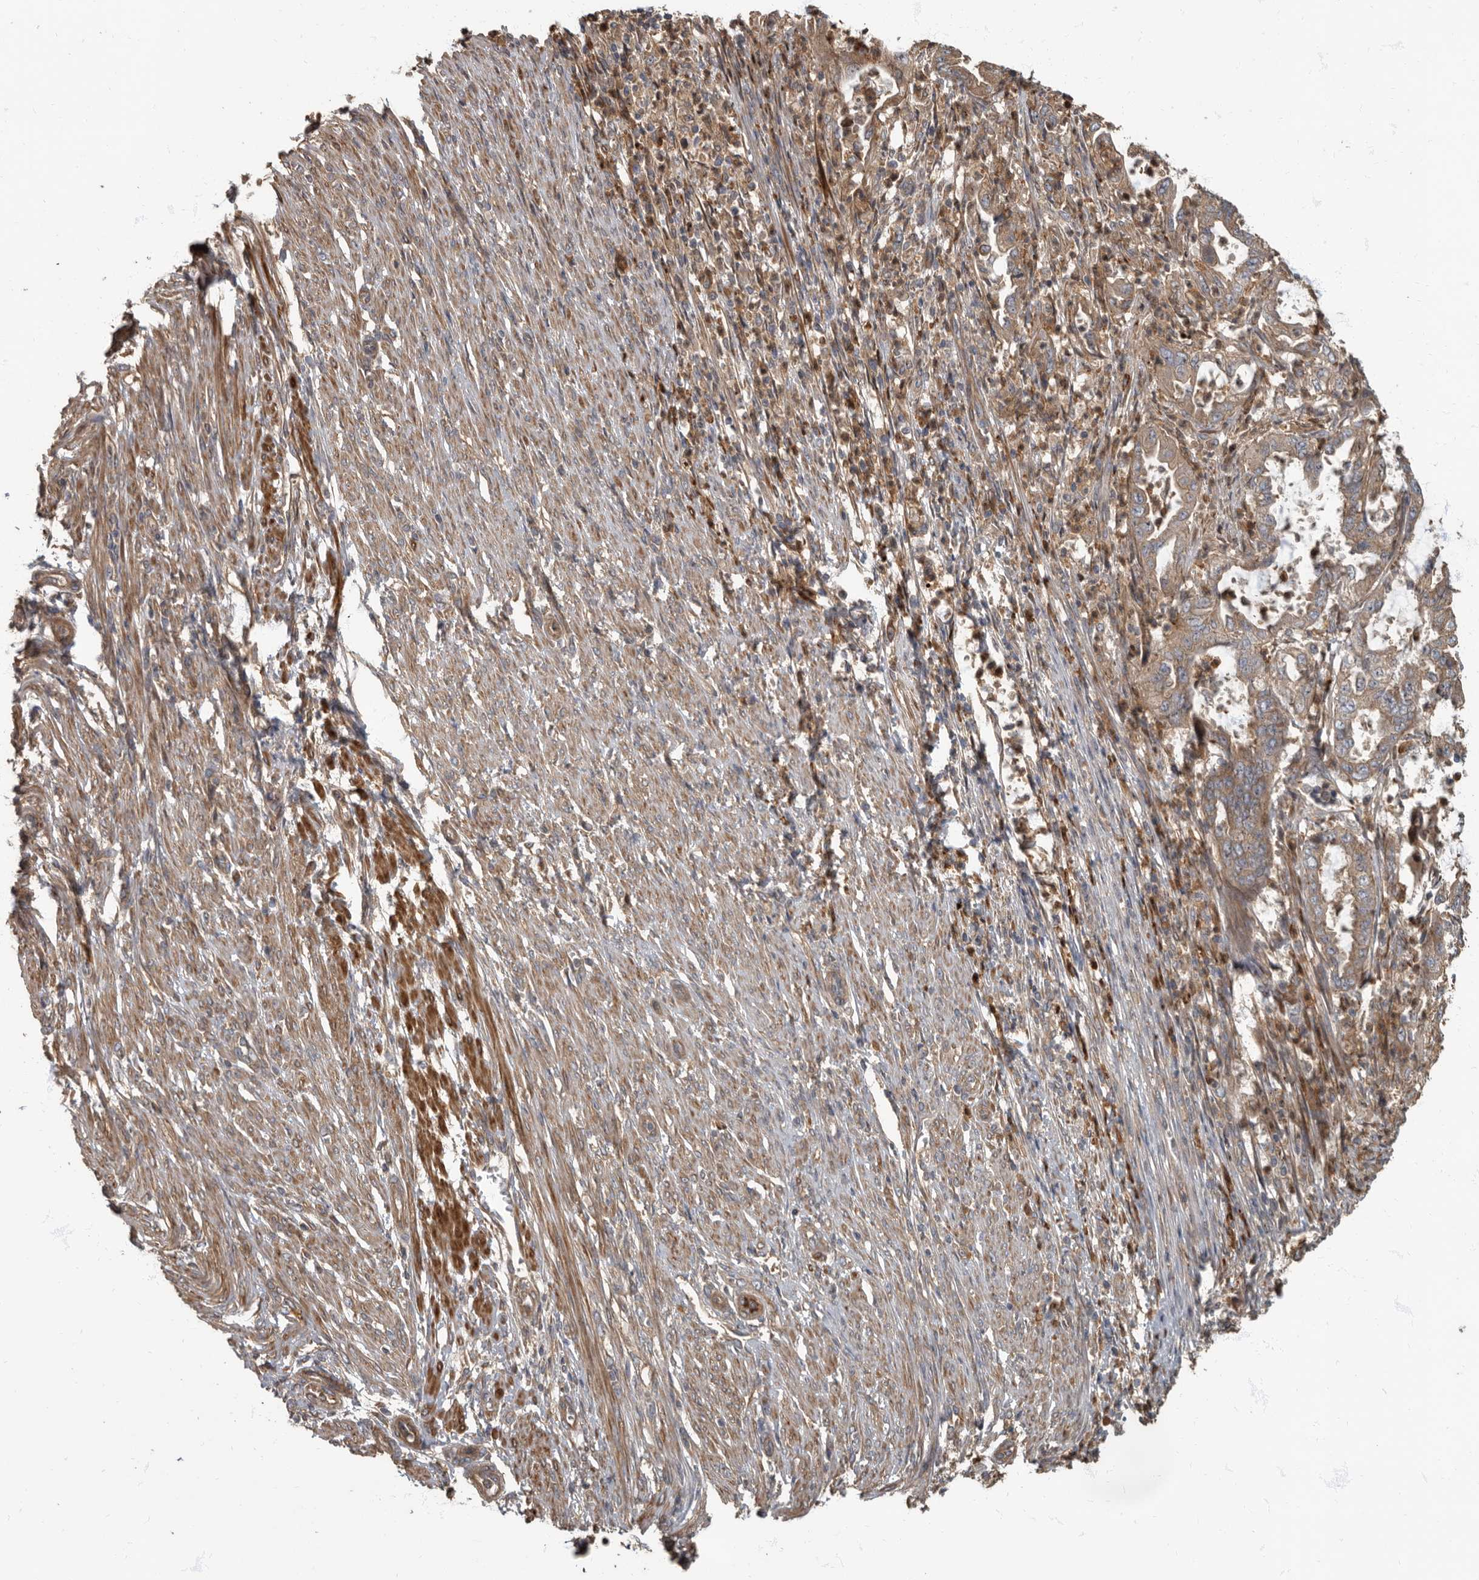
{"staining": {"intensity": "moderate", "quantity": ">75%", "location": "cytoplasmic/membranous"}, "tissue": "endometrial cancer", "cell_type": "Tumor cells", "image_type": "cancer", "snomed": [{"axis": "morphology", "description": "Adenocarcinoma, NOS"}, {"axis": "topography", "description": "Endometrium"}], "caption": "Adenocarcinoma (endometrial) was stained to show a protein in brown. There is medium levels of moderate cytoplasmic/membranous staining in about >75% of tumor cells. The protein of interest is shown in brown color, while the nuclei are stained blue.", "gene": "DAAM1", "patient": {"sex": "female", "age": 51}}